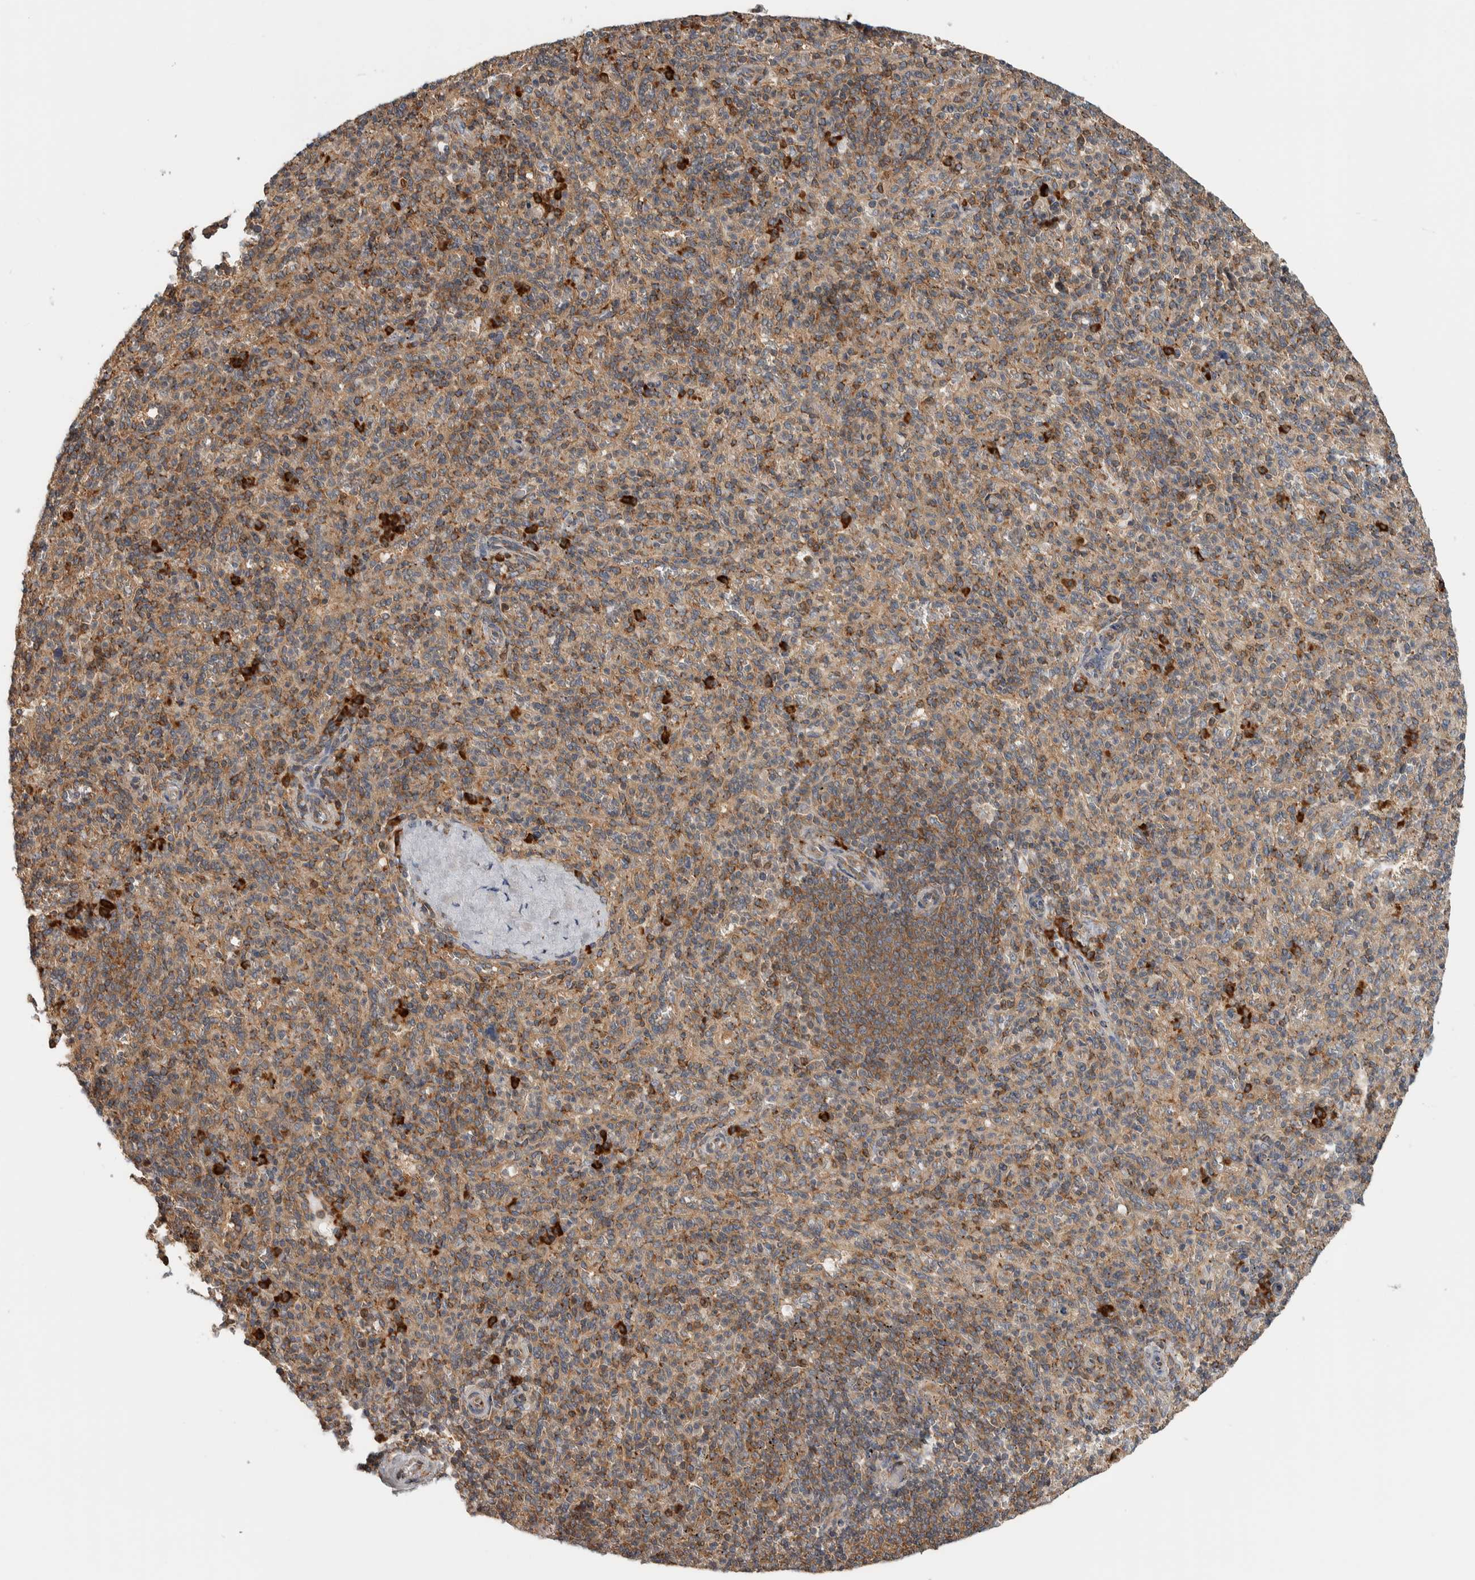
{"staining": {"intensity": "strong", "quantity": "<25%", "location": "cytoplasmic/membranous"}, "tissue": "spleen", "cell_type": "Cells in red pulp", "image_type": "normal", "snomed": [{"axis": "morphology", "description": "Normal tissue, NOS"}, {"axis": "topography", "description": "Spleen"}], "caption": "This image reveals IHC staining of normal human spleen, with medium strong cytoplasmic/membranous positivity in approximately <25% of cells in red pulp.", "gene": "EIF3H", "patient": {"sex": "male", "age": 36}}